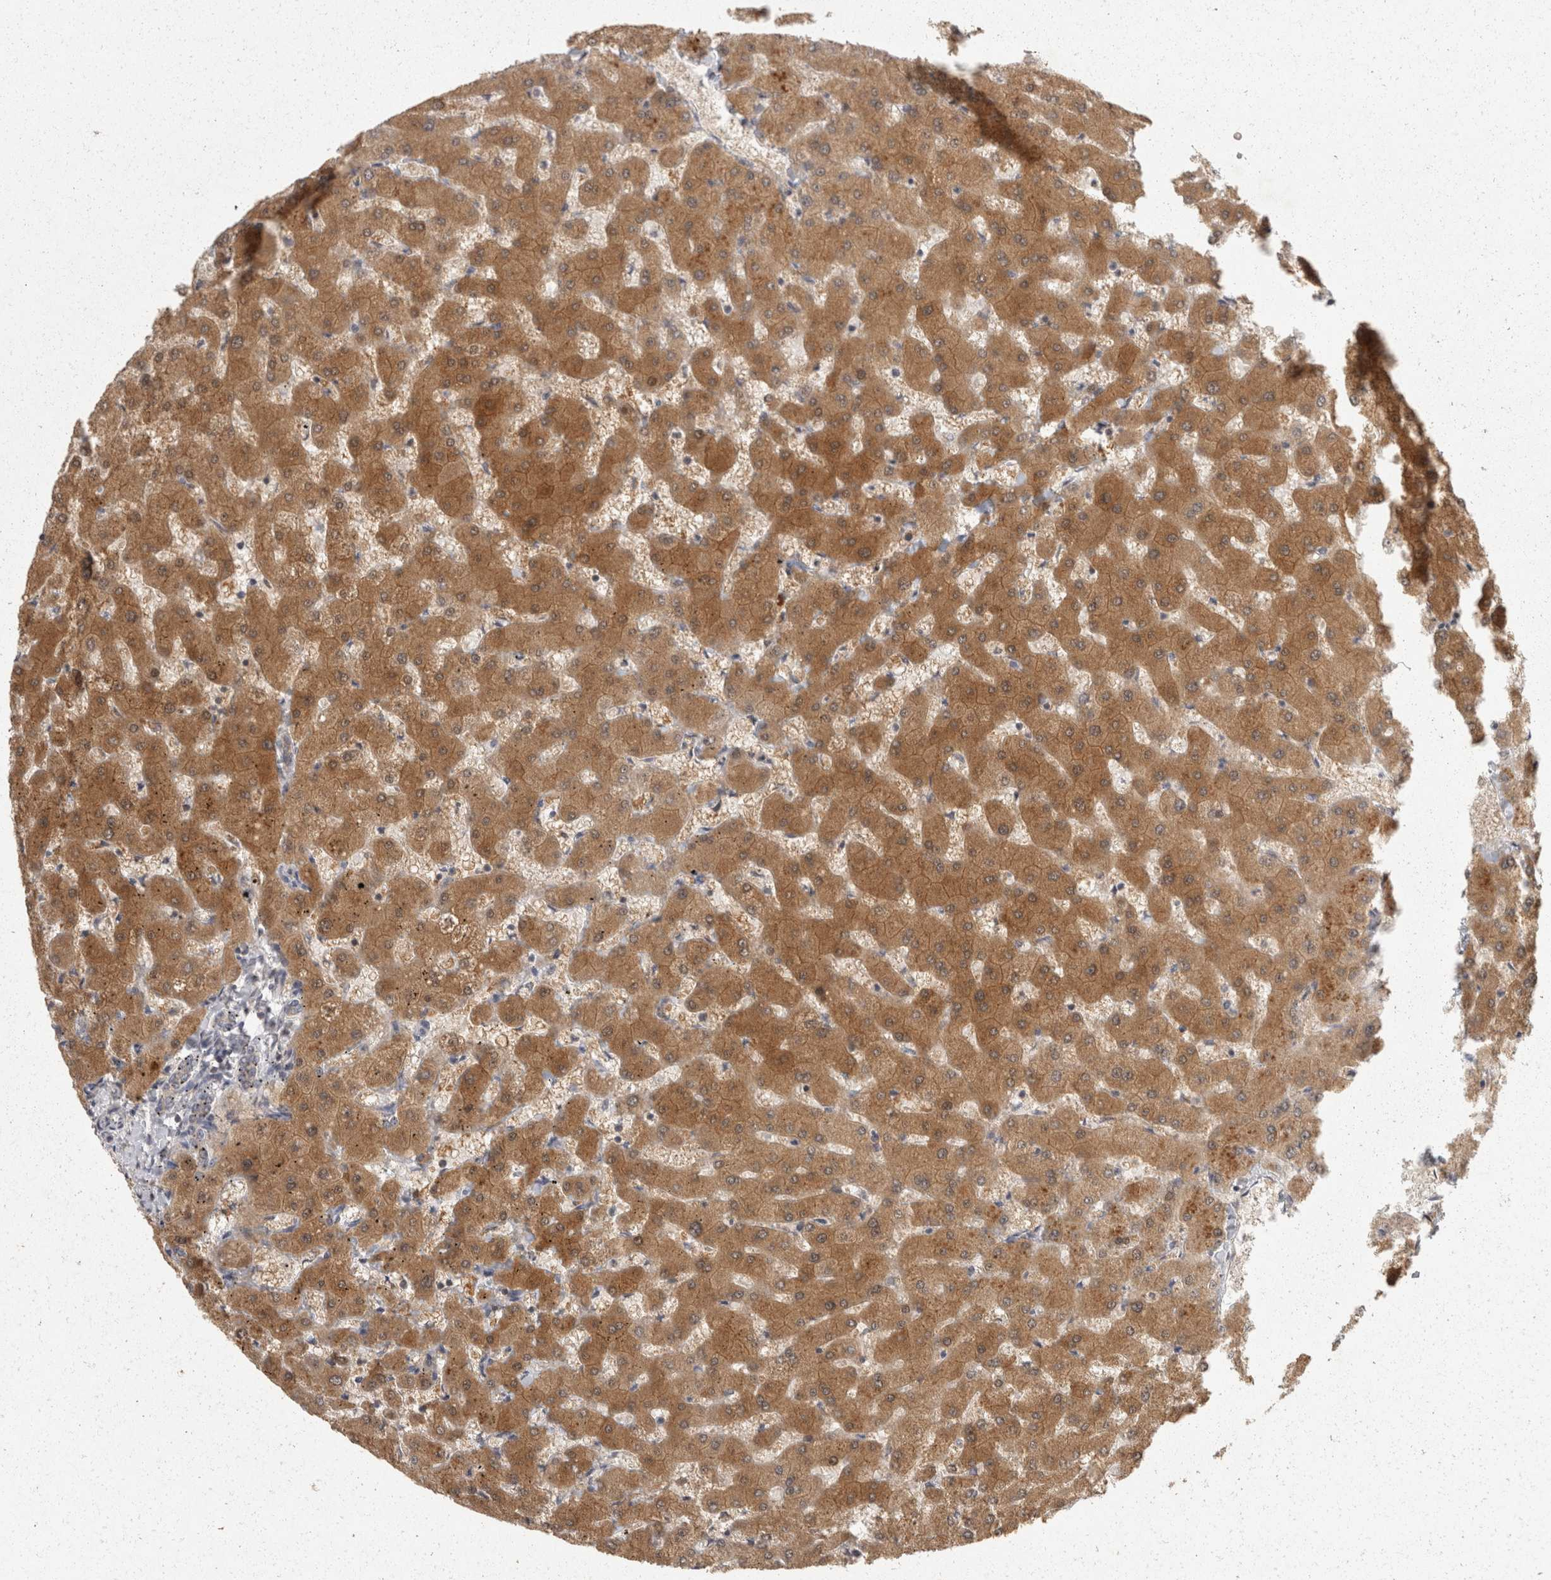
{"staining": {"intensity": "weak", "quantity": "<25%", "location": "cytoplasmic/membranous"}, "tissue": "liver", "cell_type": "Cholangiocytes", "image_type": "normal", "snomed": [{"axis": "morphology", "description": "Normal tissue, NOS"}, {"axis": "topography", "description": "Liver"}], "caption": "Liver stained for a protein using immunohistochemistry (IHC) demonstrates no staining cholangiocytes.", "gene": "ACAT2", "patient": {"sex": "female", "age": 63}}